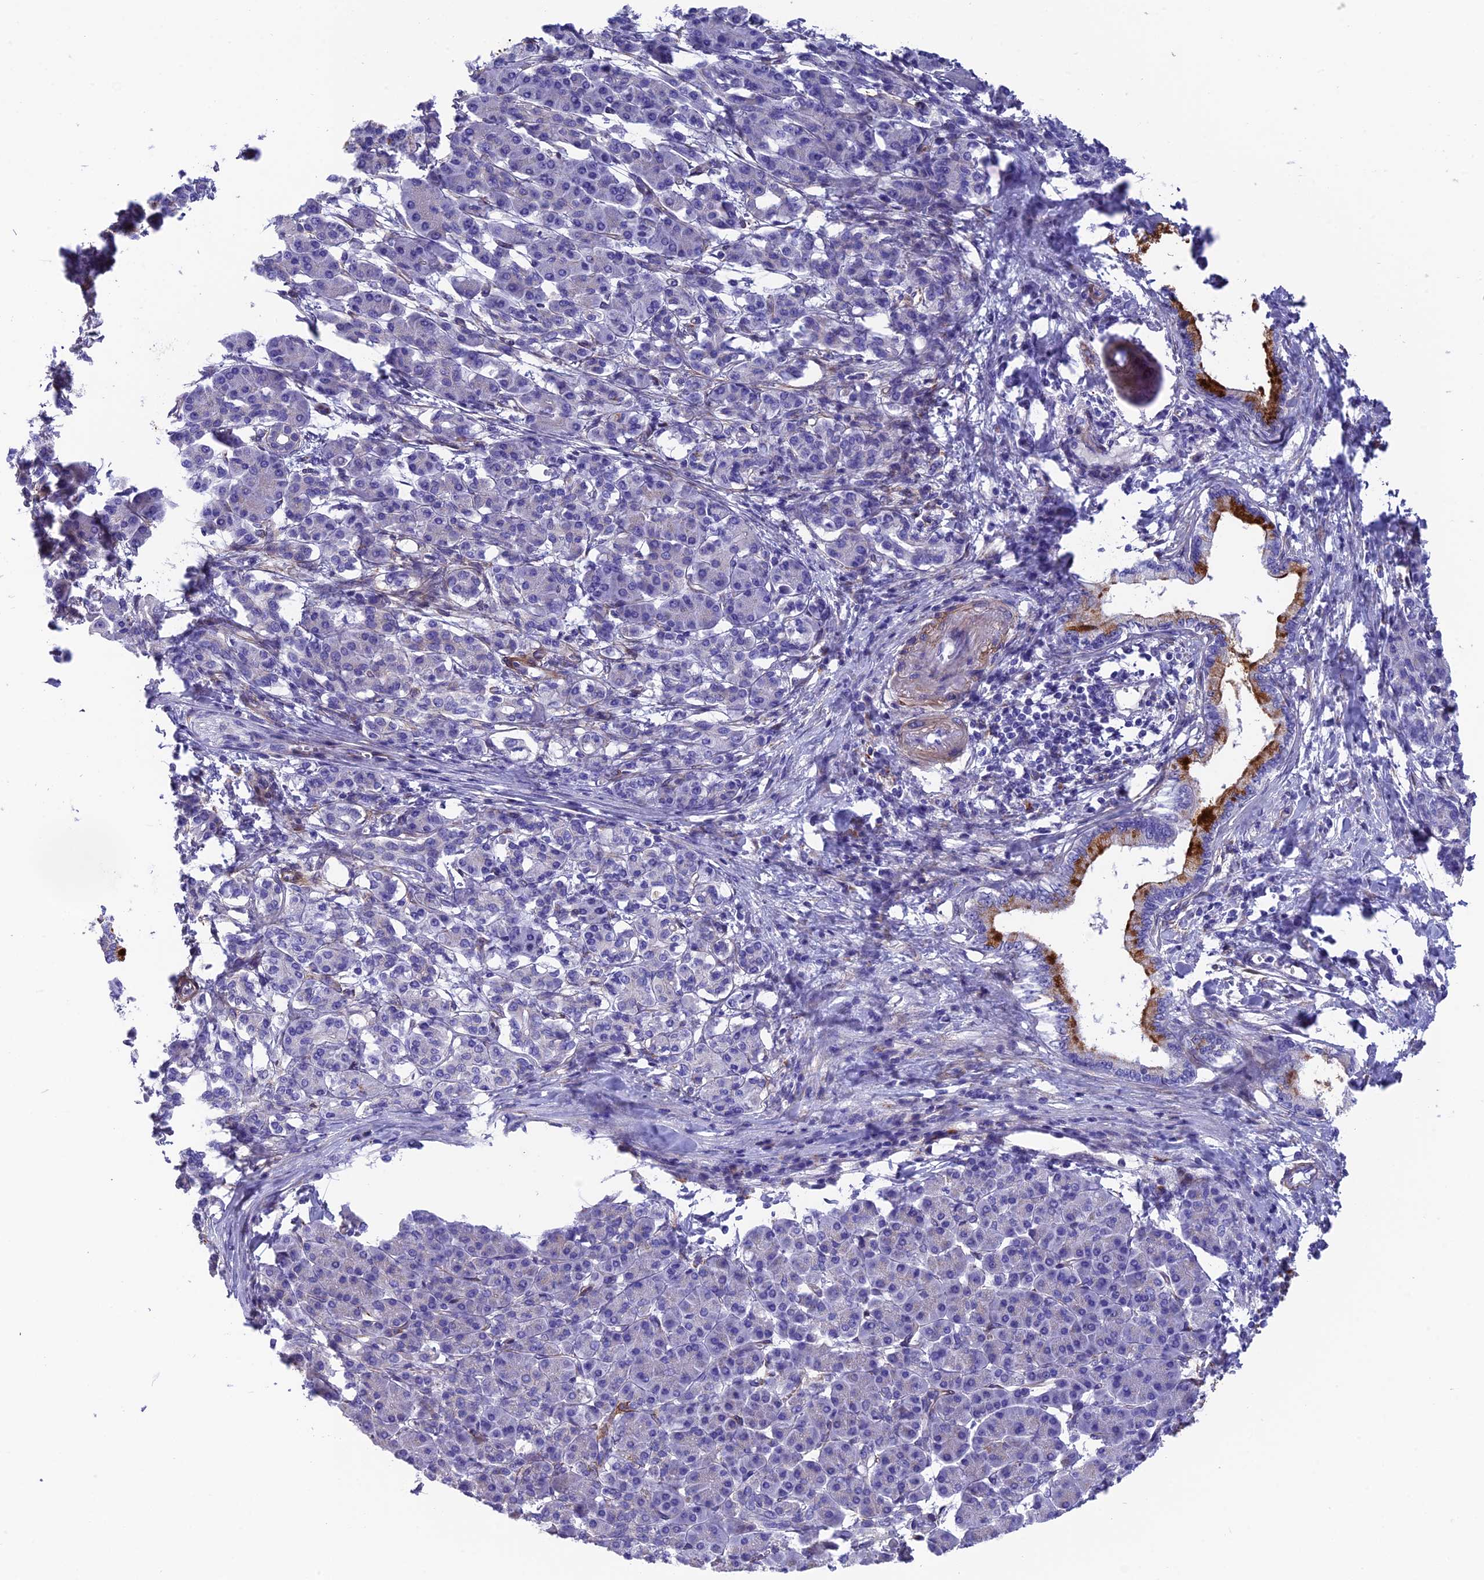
{"staining": {"intensity": "strong", "quantity": "25%-75%", "location": "cytoplasmic/membranous"}, "tissue": "pancreatic cancer", "cell_type": "Tumor cells", "image_type": "cancer", "snomed": [{"axis": "morphology", "description": "Adenocarcinoma, NOS"}, {"axis": "topography", "description": "Pancreas"}], "caption": "Protein analysis of adenocarcinoma (pancreatic) tissue displays strong cytoplasmic/membranous expression in about 25%-75% of tumor cells. Nuclei are stained in blue.", "gene": "TNS1", "patient": {"sex": "female", "age": 55}}